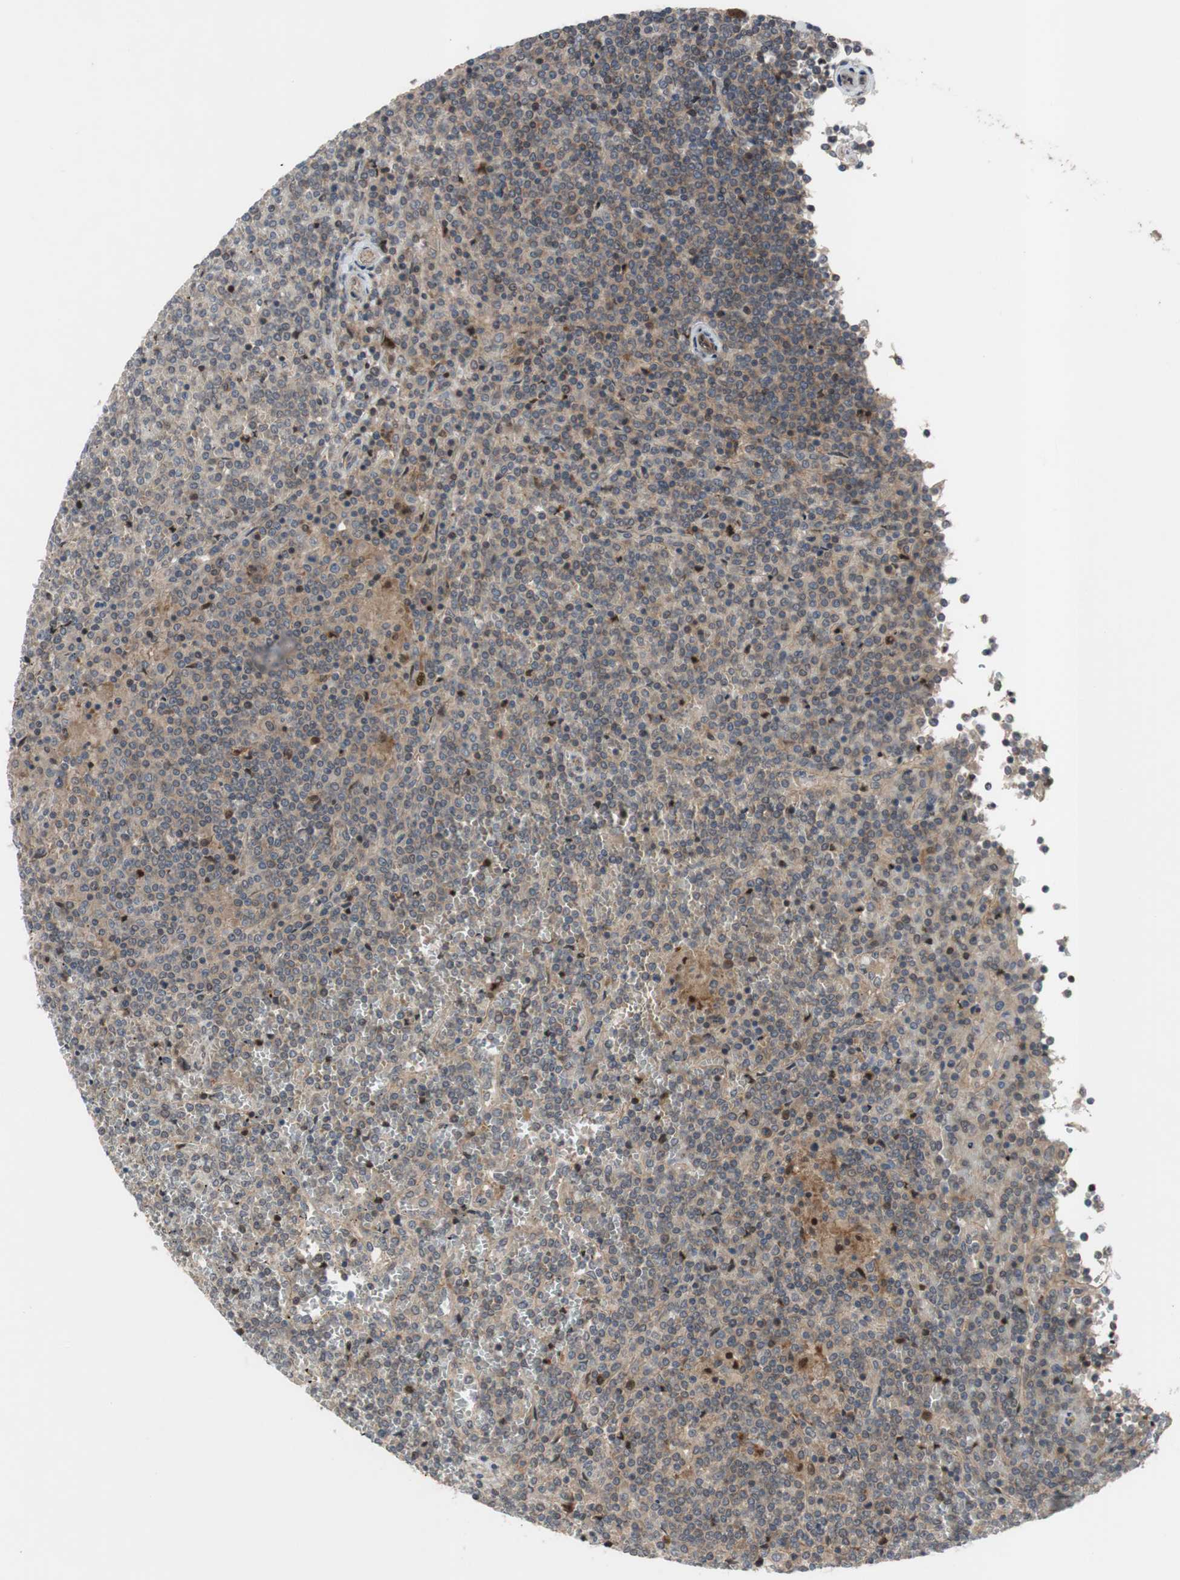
{"staining": {"intensity": "weak", "quantity": ">75%", "location": "cytoplasmic/membranous"}, "tissue": "lymphoma", "cell_type": "Tumor cells", "image_type": "cancer", "snomed": [{"axis": "morphology", "description": "Malignant lymphoma, non-Hodgkin's type, Low grade"}, {"axis": "topography", "description": "Spleen"}], "caption": "IHC (DAB (3,3'-diaminobenzidine)) staining of human malignant lymphoma, non-Hodgkin's type (low-grade) demonstrates weak cytoplasmic/membranous protein staining in approximately >75% of tumor cells. (IHC, brightfield microscopy, high magnification).", "gene": "OAZ1", "patient": {"sex": "female", "age": 19}}